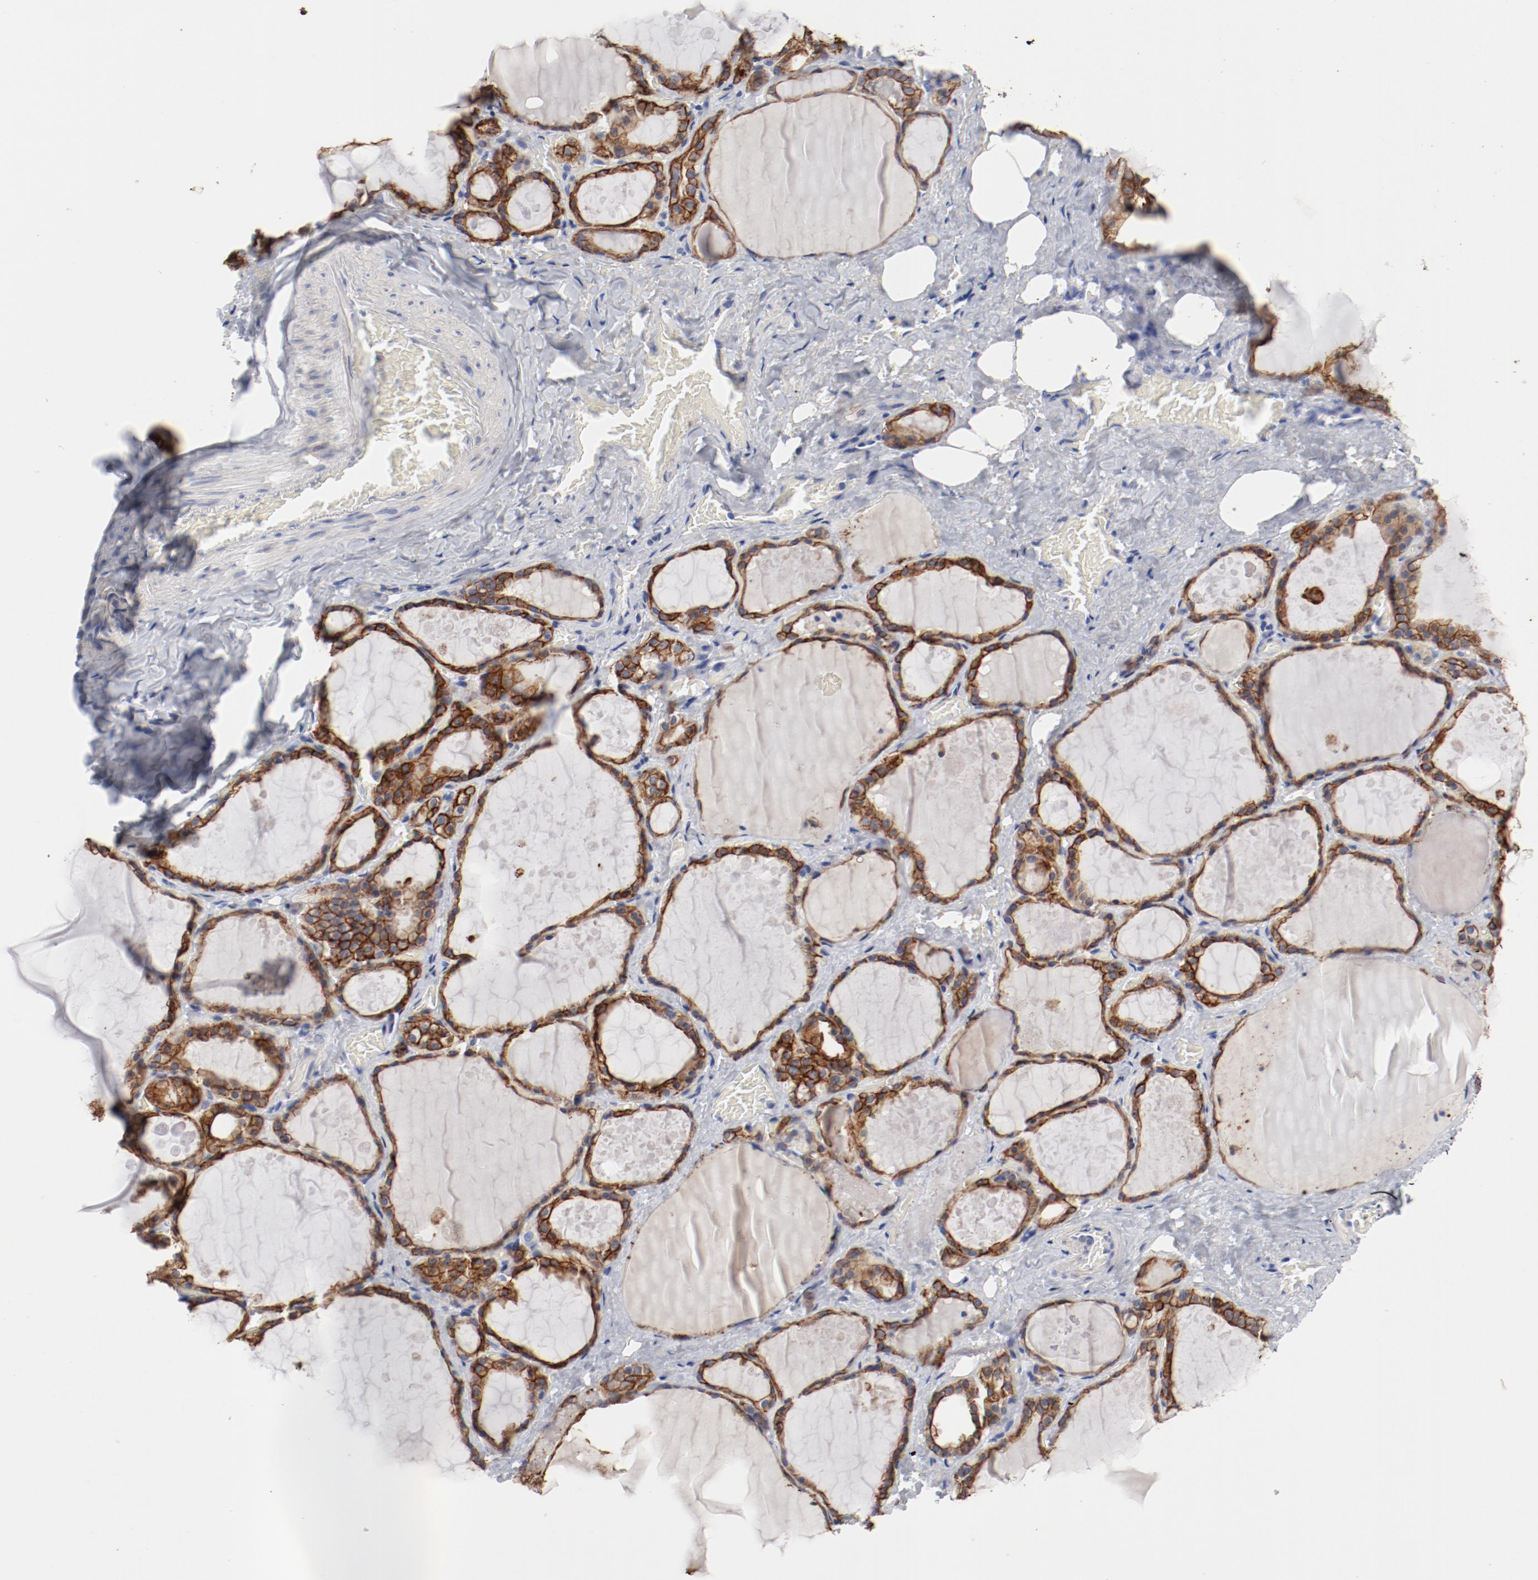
{"staining": {"intensity": "moderate", "quantity": ">75%", "location": "cytoplasmic/membranous"}, "tissue": "thyroid gland", "cell_type": "Glandular cells", "image_type": "normal", "snomed": [{"axis": "morphology", "description": "Normal tissue, NOS"}, {"axis": "topography", "description": "Thyroid gland"}], "caption": "Protein expression analysis of benign thyroid gland reveals moderate cytoplasmic/membranous positivity in about >75% of glandular cells.", "gene": "TSPAN6", "patient": {"sex": "male", "age": 61}}